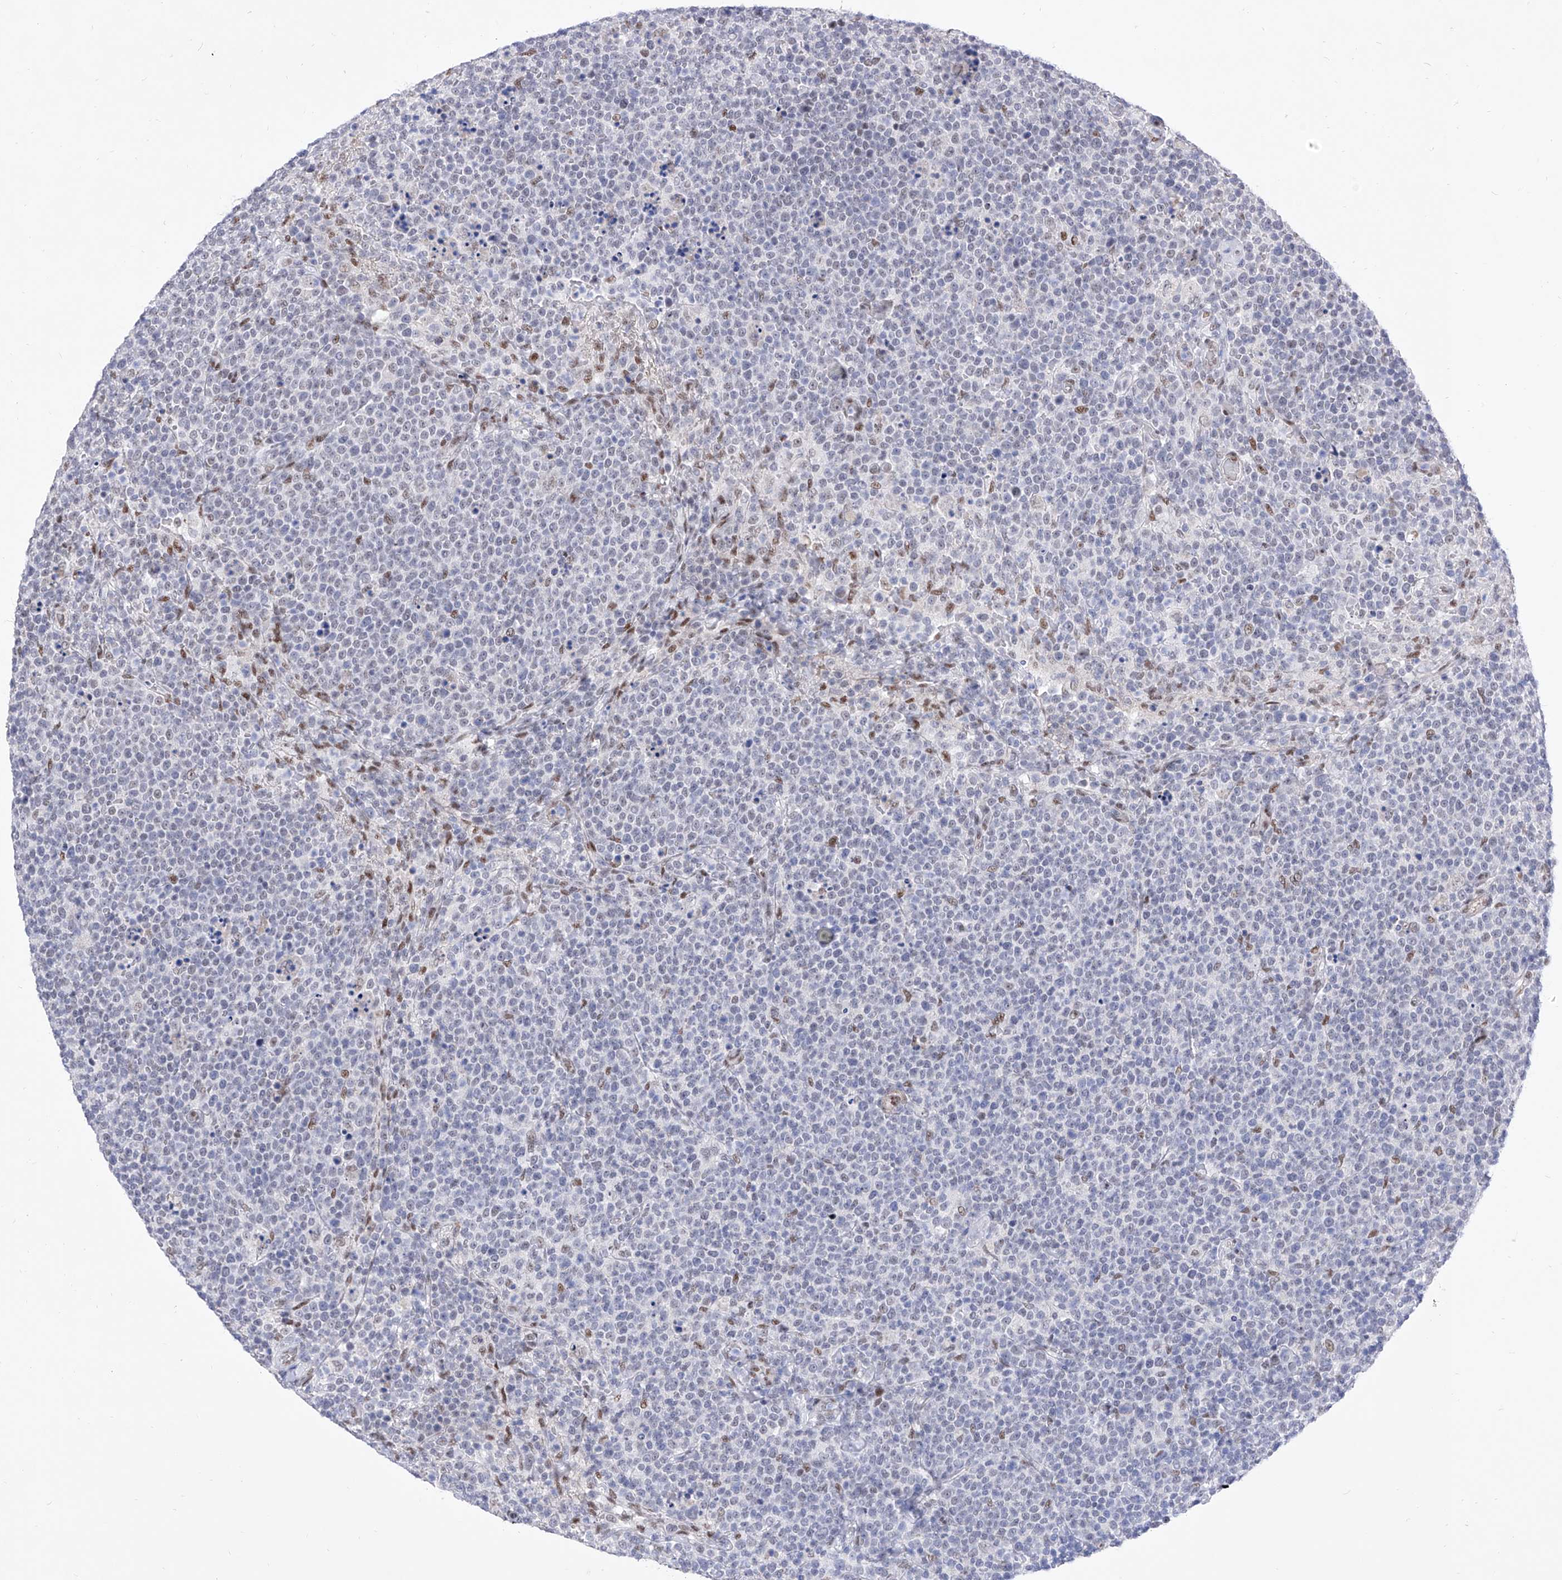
{"staining": {"intensity": "moderate", "quantity": "<25%", "location": "nuclear"}, "tissue": "lymphoma", "cell_type": "Tumor cells", "image_type": "cancer", "snomed": [{"axis": "morphology", "description": "Malignant lymphoma, non-Hodgkin's type, High grade"}, {"axis": "topography", "description": "Lymph node"}], "caption": "Immunohistochemistry (IHC) histopathology image of human lymphoma stained for a protein (brown), which reveals low levels of moderate nuclear expression in approximately <25% of tumor cells.", "gene": "ATN1", "patient": {"sex": "male", "age": 61}}